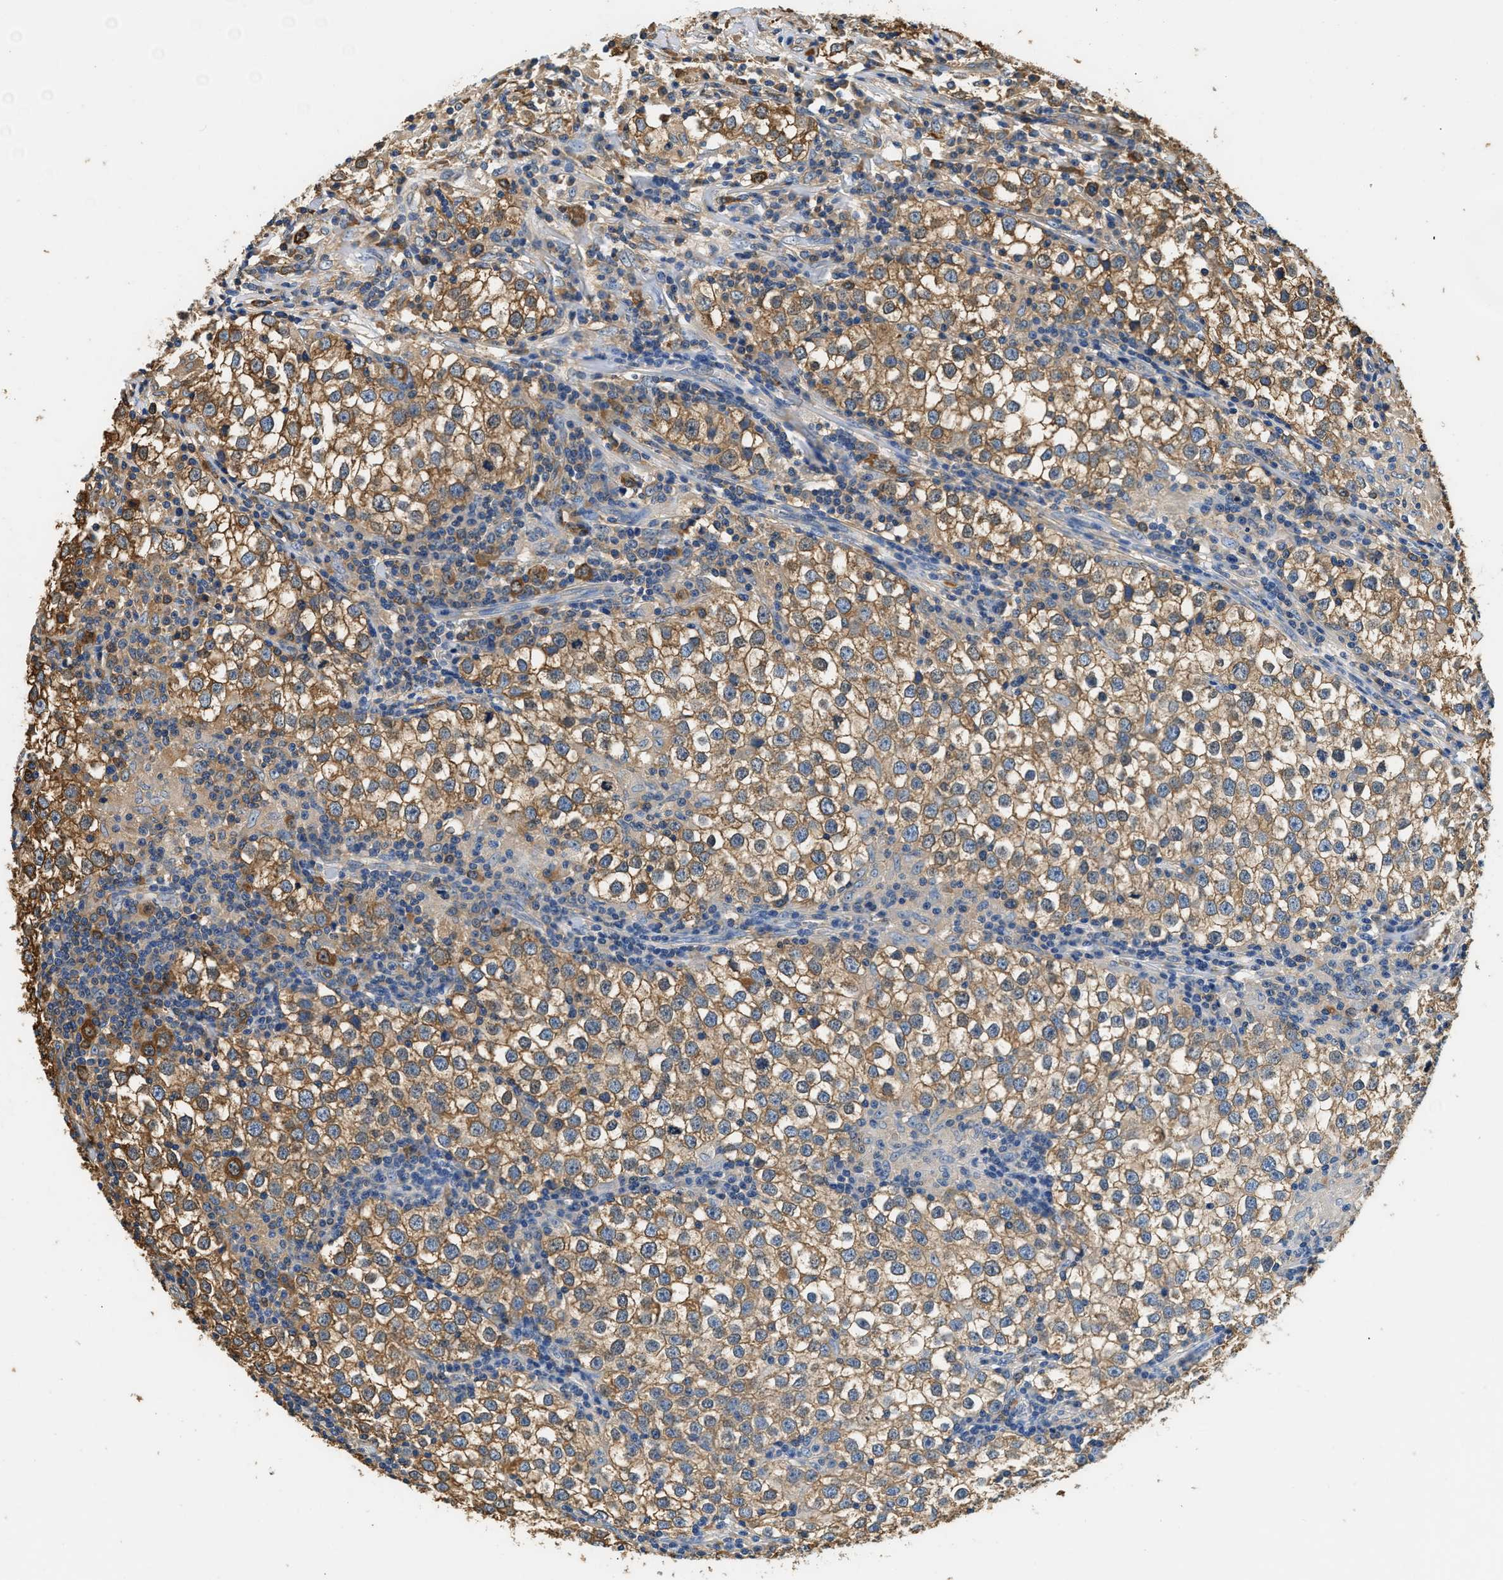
{"staining": {"intensity": "moderate", "quantity": ">75%", "location": "cytoplasmic/membranous"}, "tissue": "testis cancer", "cell_type": "Tumor cells", "image_type": "cancer", "snomed": [{"axis": "morphology", "description": "Seminoma, NOS"}, {"axis": "morphology", "description": "Carcinoma, Embryonal, NOS"}, {"axis": "topography", "description": "Testis"}], "caption": "About >75% of tumor cells in testis cancer (embryonal carcinoma) display moderate cytoplasmic/membranous protein staining as visualized by brown immunohistochemical staining.", "gene": "PPP2R1B", "patient": {"sex": "male", "age": 36}}